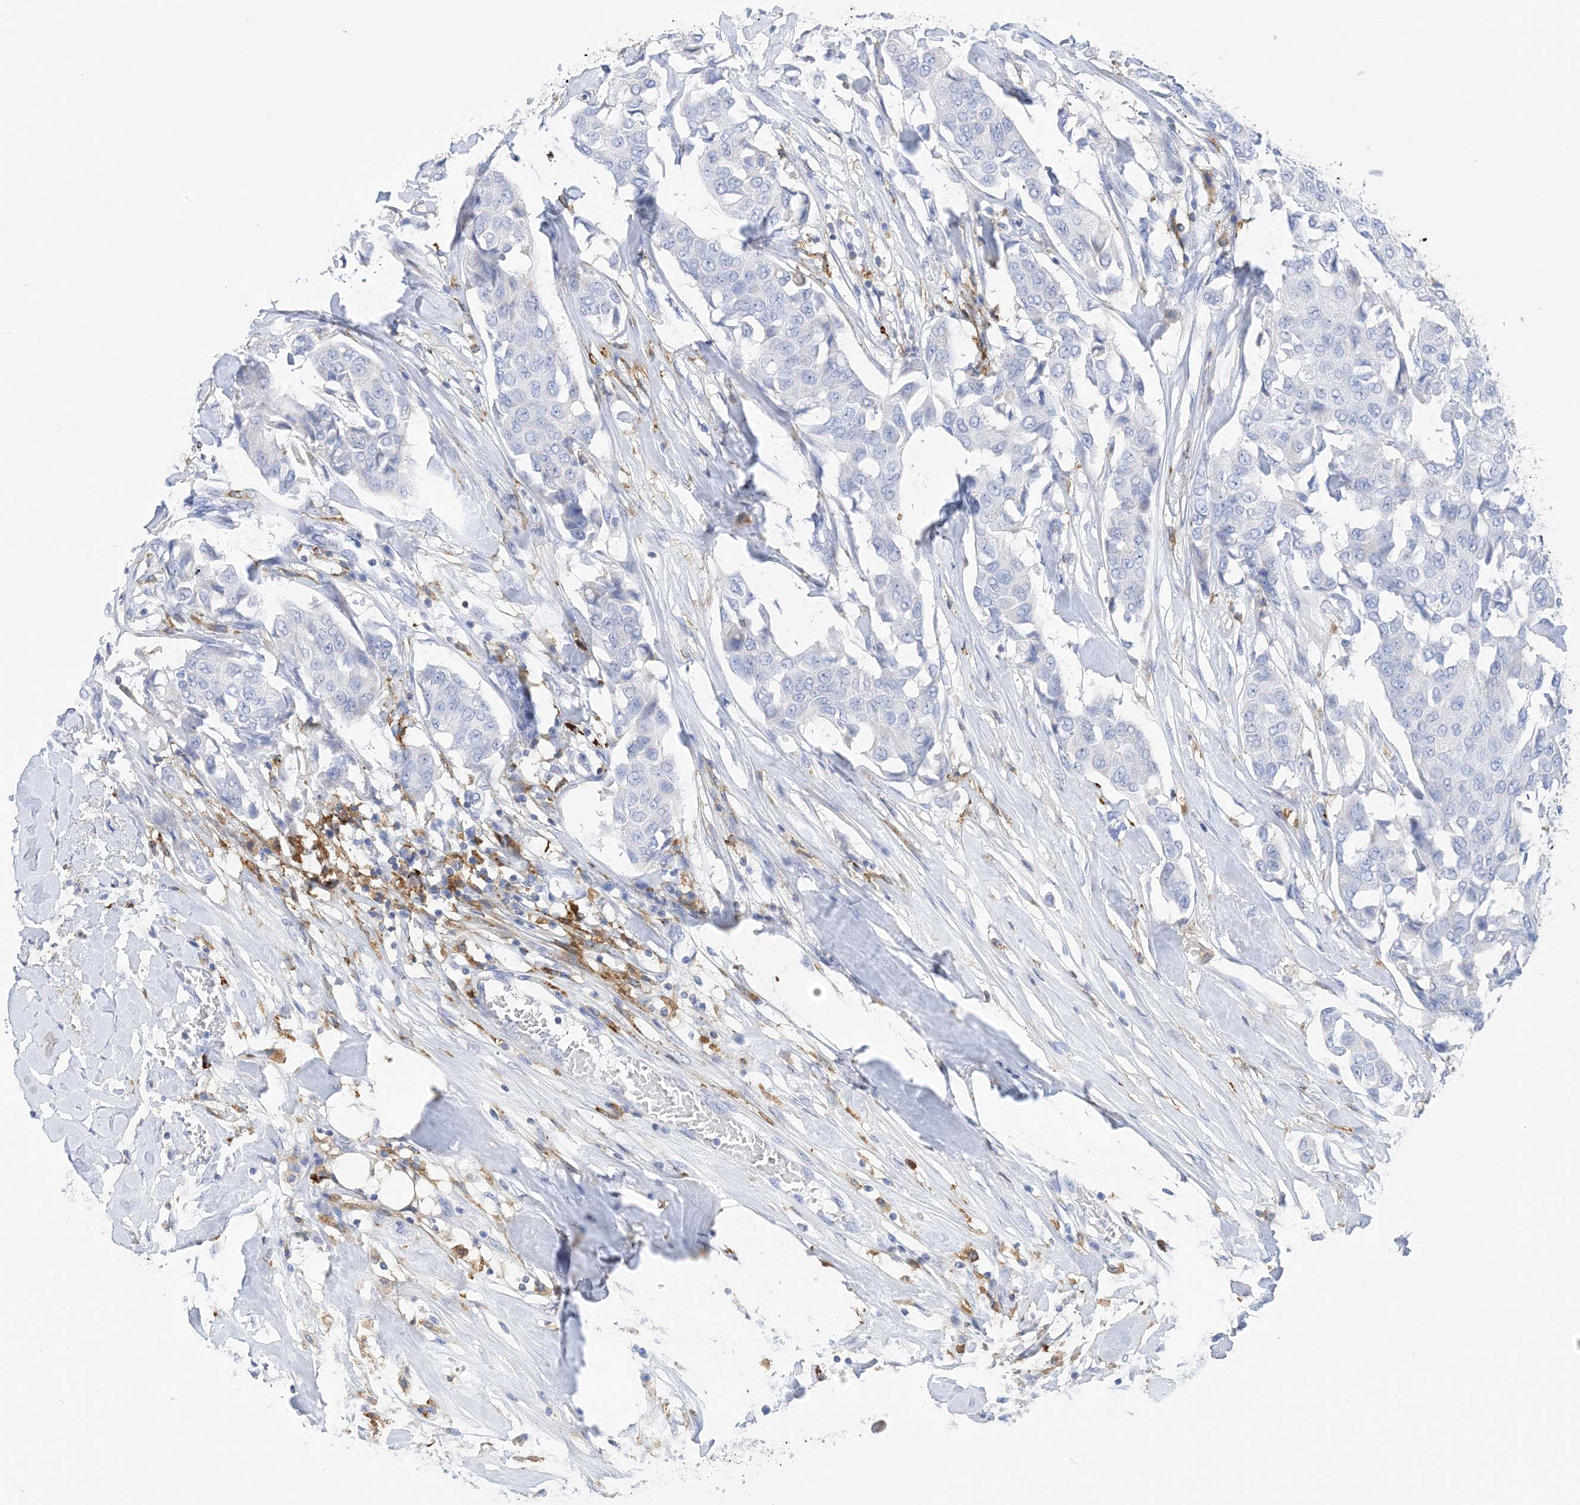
{"staining": {"intensity": "negative", "quantity": "none", "location": "none"}, "tissue": "breast cancer", "cell_type": "Tumor cells", "image_type": "cancer", "snomed": [{"axis": "morphology", "description": "Duct carcinoma"}, {"axis": "topography", "description": "Breast"}], "caption": "This is an IHC histopathology image of human breast invasive ductal carcinoma. There is no expression in tumor cells.", "gene": "DPH3", "patient": {"sex": "female", "age": 80}}